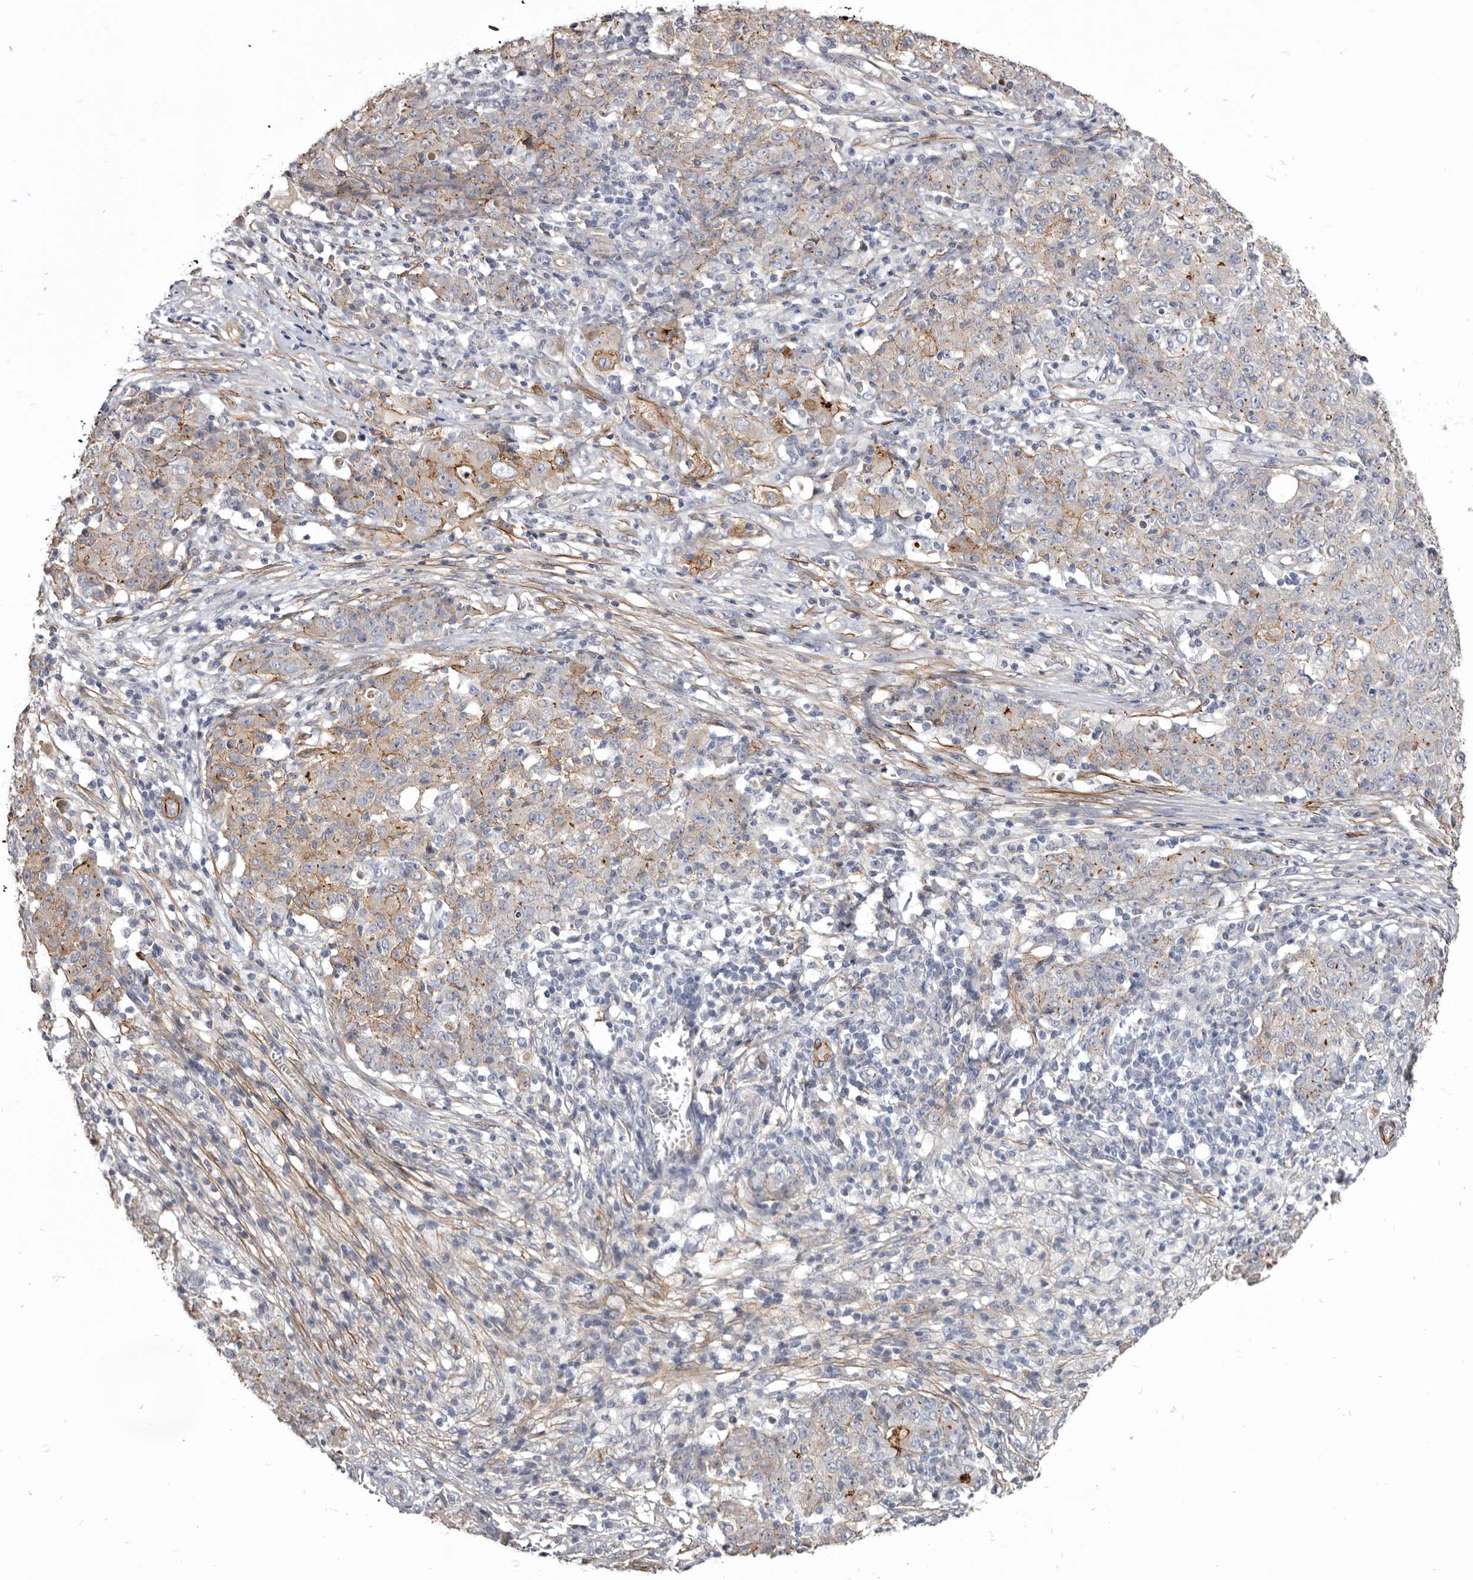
{"staining": {"intensity": "moderate", "quantity": "<25%", "location": "cytoplasmic/membranous"}, "tissue": "ovarian cancer", "cell_type": "Tumor cells", "image_type": "cancer", "snomed": [{"axis": "morphology", "description": "Carcinoma, endometroid"}, {"axis": "topography", "description": "Ovary"}], "caption": "This image displays immunohistochemistry (IHC) staining of human ovarian cancer, with low moderate cytoplasmic/membranous positivity in about <25% of tumor cells.", "gene": "CGN", "patient": {"sex": "female", "age": 42}}